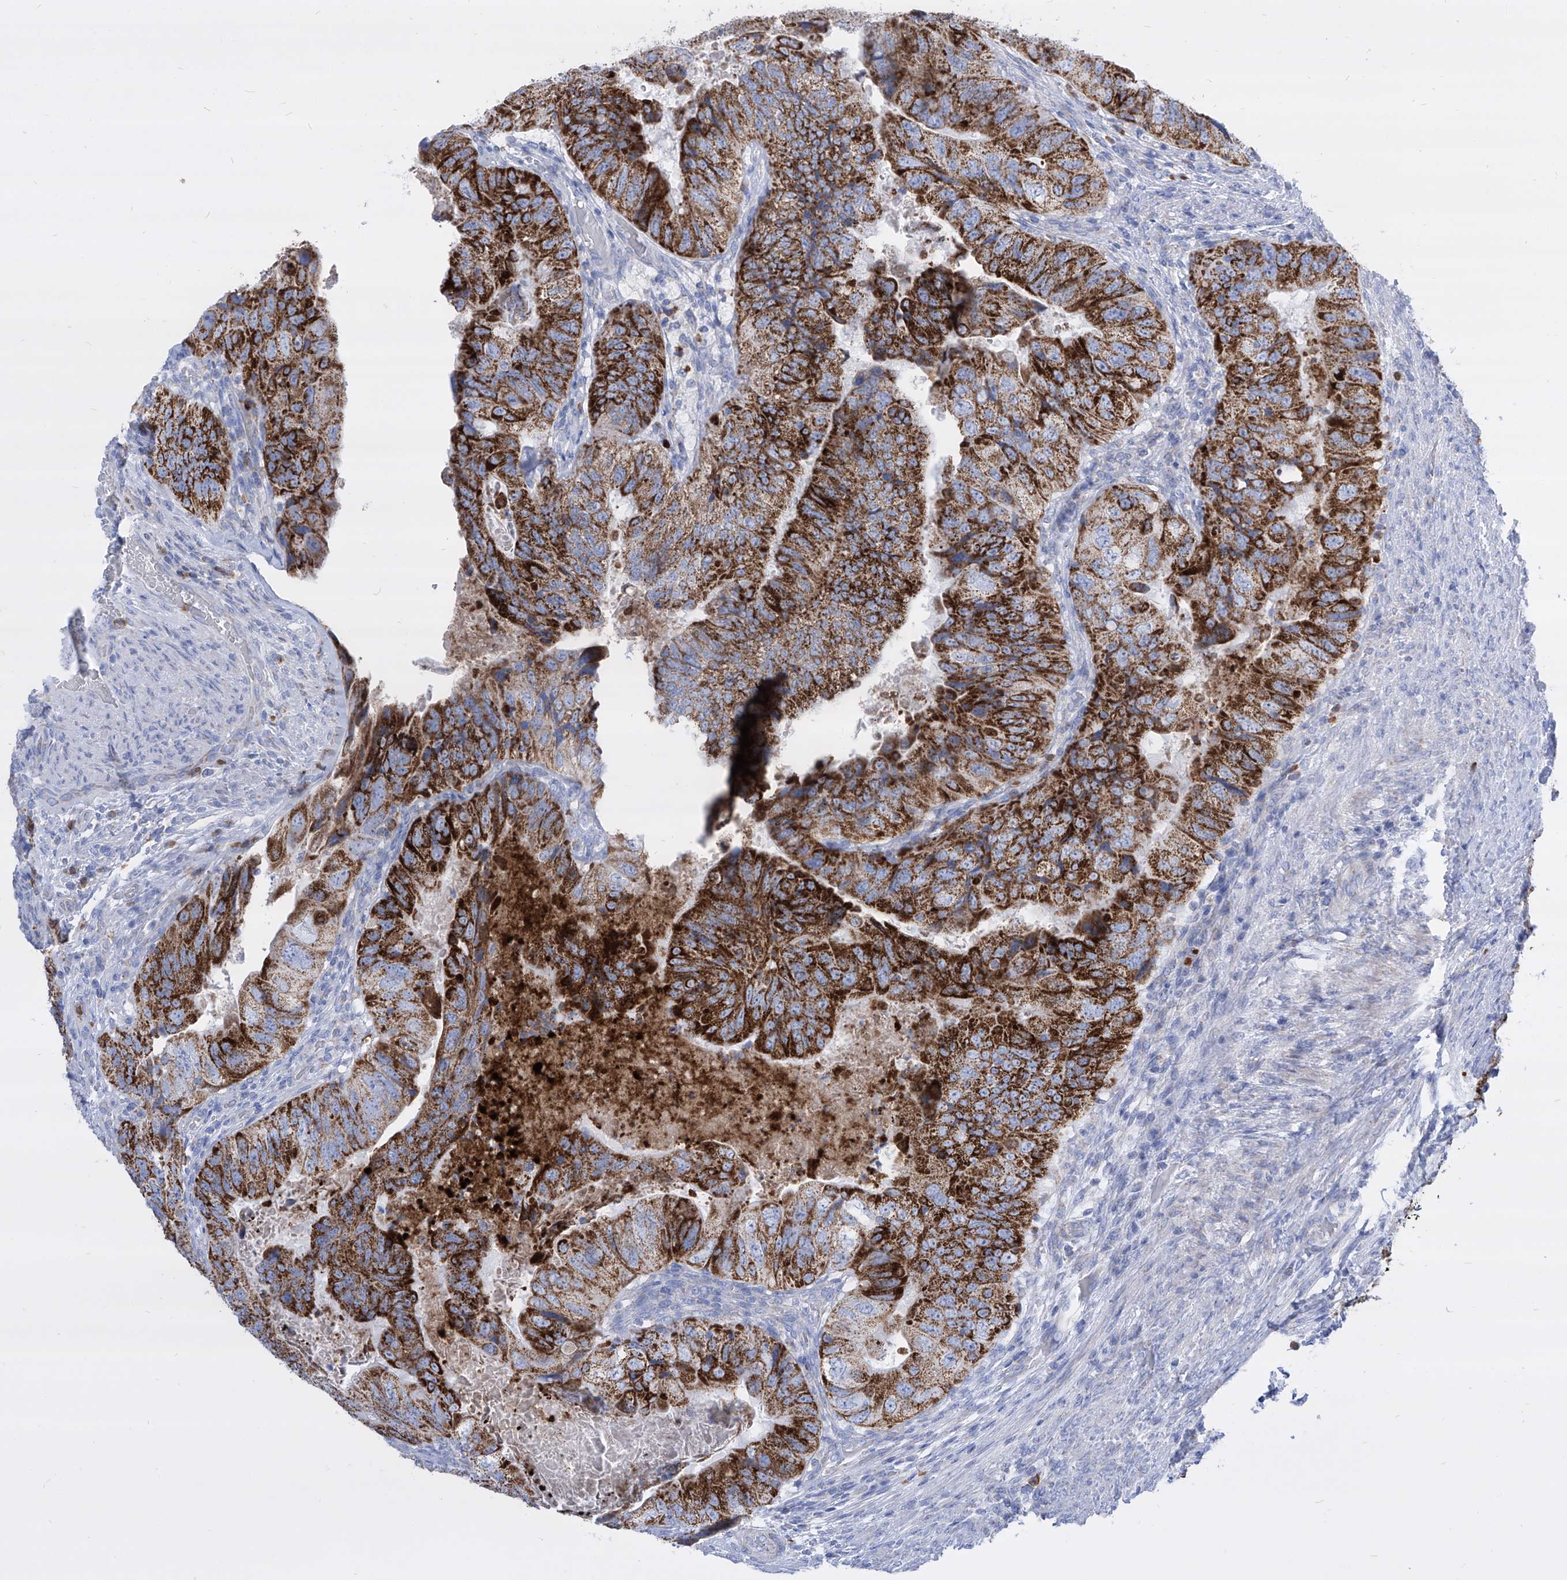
{"staining": {"intensity": "strong", "quantity": ">75%", "location": "cytoplasmic/membranous"}, "tissue": "colorectal cancer", "cell_type": "Tumor cells", "image_type": "cancer", "snomed": [{"axis": "morphology", "description": "Adenocarcinoma, NOS"}, {"axis": "topography", "description": "Rectum"}], "caption": "Colorectal adenocarcinoma stained with a protein marker exhibits strong staining in tumor cells.", "gene": "COQ3", "patient": {"sex": "male", "age": 63}}